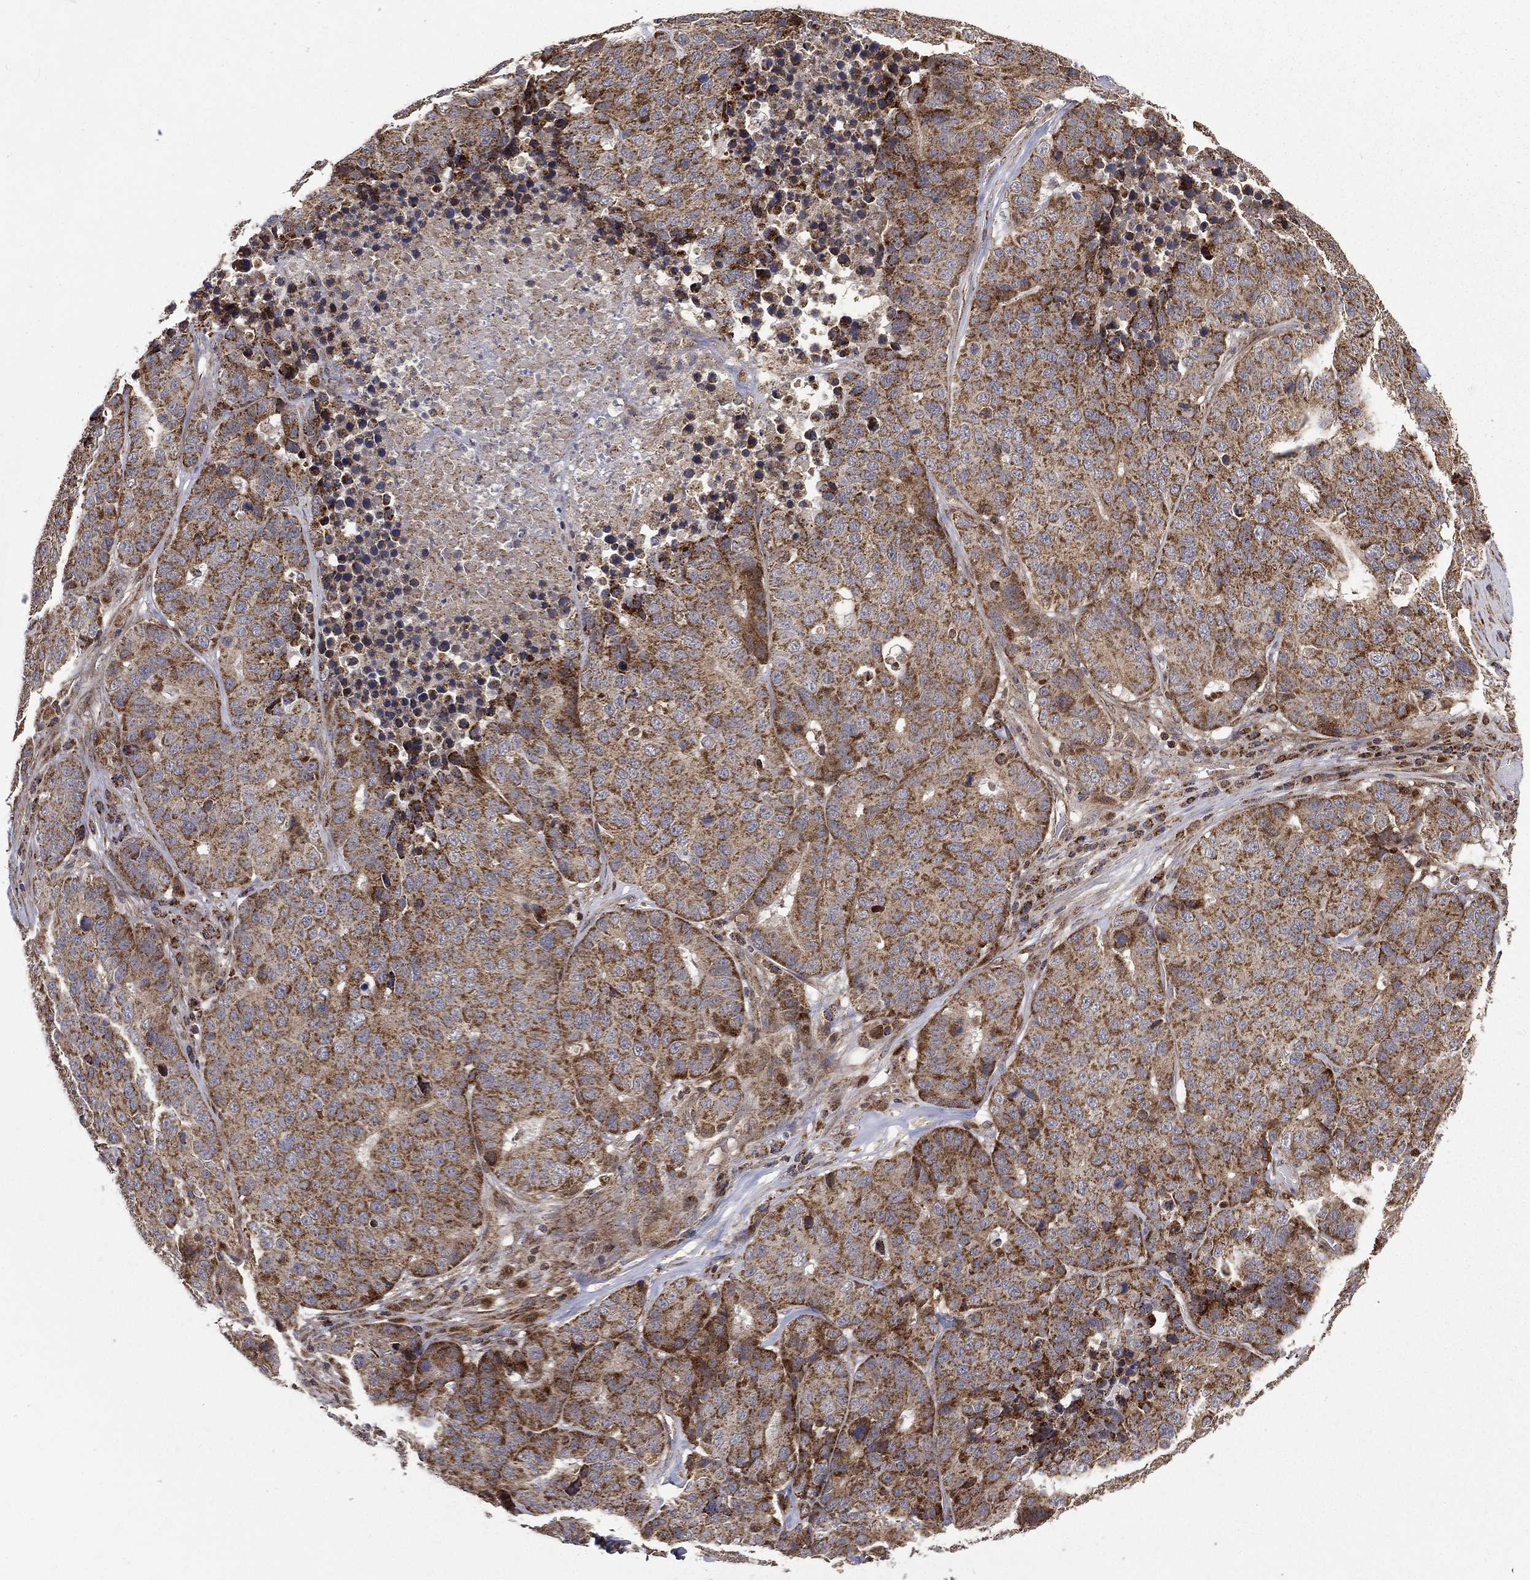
{"staining": {"intensity": "moderate", "quantity": ">75%", "location": "cytoplasmic/membranous"}, "tissue": "stomach cancer", "cell_type": "Tumor cells", "image_type": "cancer", "snomed": [{"axis": "morphology", "description": "Adenocarcinoma, NOS"}, {"axis": "topography", "description": "Stomach"}], "caption": "Brown immunohistochemical staining in human adenocarcinoma (stomach) displays moderate cytoplasmic/membranous staining in about >75% of tumor cells.", "gene": "GIMAP6", "patient": {"sex": "male", "age": 71}}